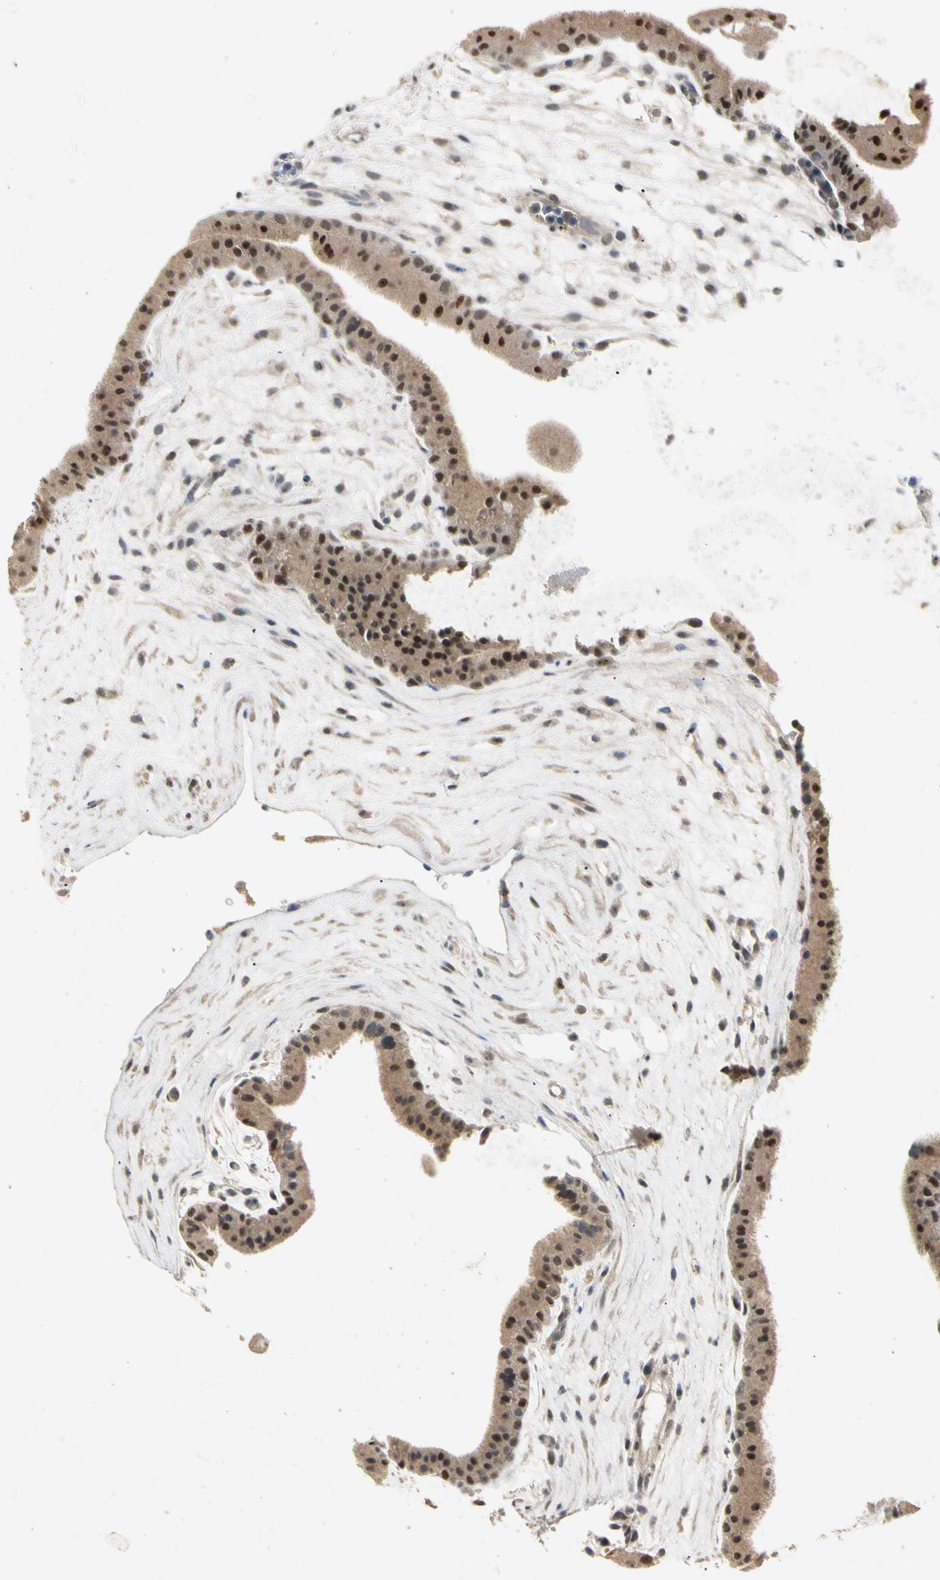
{"staining": {"intensity": "strong", "quantity": ">75%", "location": "cytoplasmic/membranous,nuclear"}, "tissue": "placenta", "cell_type": "Trophoblastic cells", "image_type": "normal", "snomed": [{"axis": "morphology", "description": "Normal tissue, NOS"}, {"axis": "topography", "description": "Placenta"}], "caption": "This photomicrograph reveals unremarkable placenta stained with IHC to label a protein in brown. The cytoplasmic/membranous,nuclear of trophoblastic cells show strong positivity for the protein. Nuclei are counter-stained blue.", "gene": "RIOX2", "patient": {"sex": "female", "age": 19}}